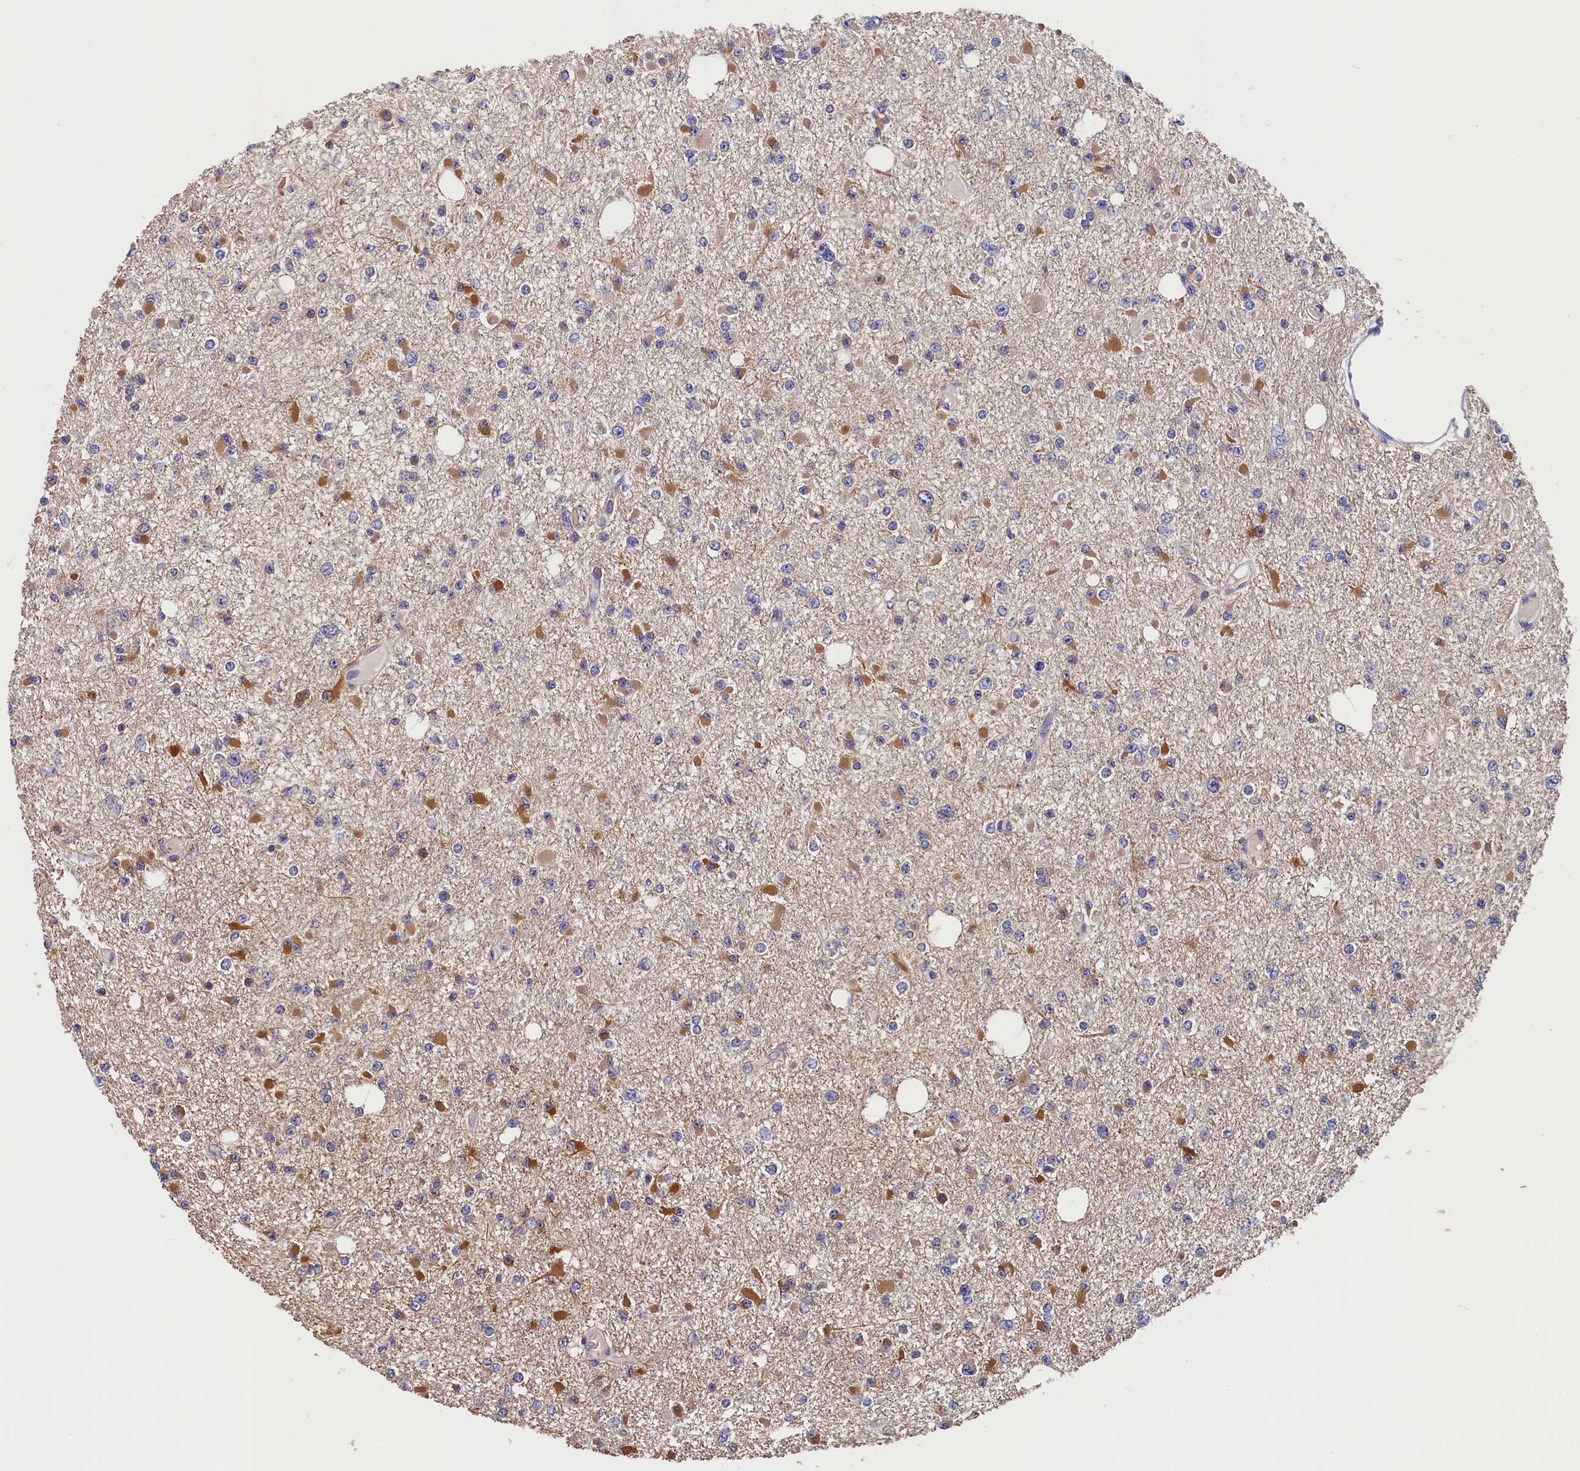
{"staining": {"intensity": "negative", "quantity": "none", "location": "none"}, "tissue": "glioma", "cell_type": "Tumor cells", "image_type": "cancer", "snomed": [{"axis": "morphology", "description": "Glioma, malignant, Low grade"}, {"axis": "topography", "description": "Brain"}], "caption": "Immunohistochemistry of glioma displays no staining in tumor cells.", "gene": "TMEM116", "patient": {"sex": "female", "age": 22}}